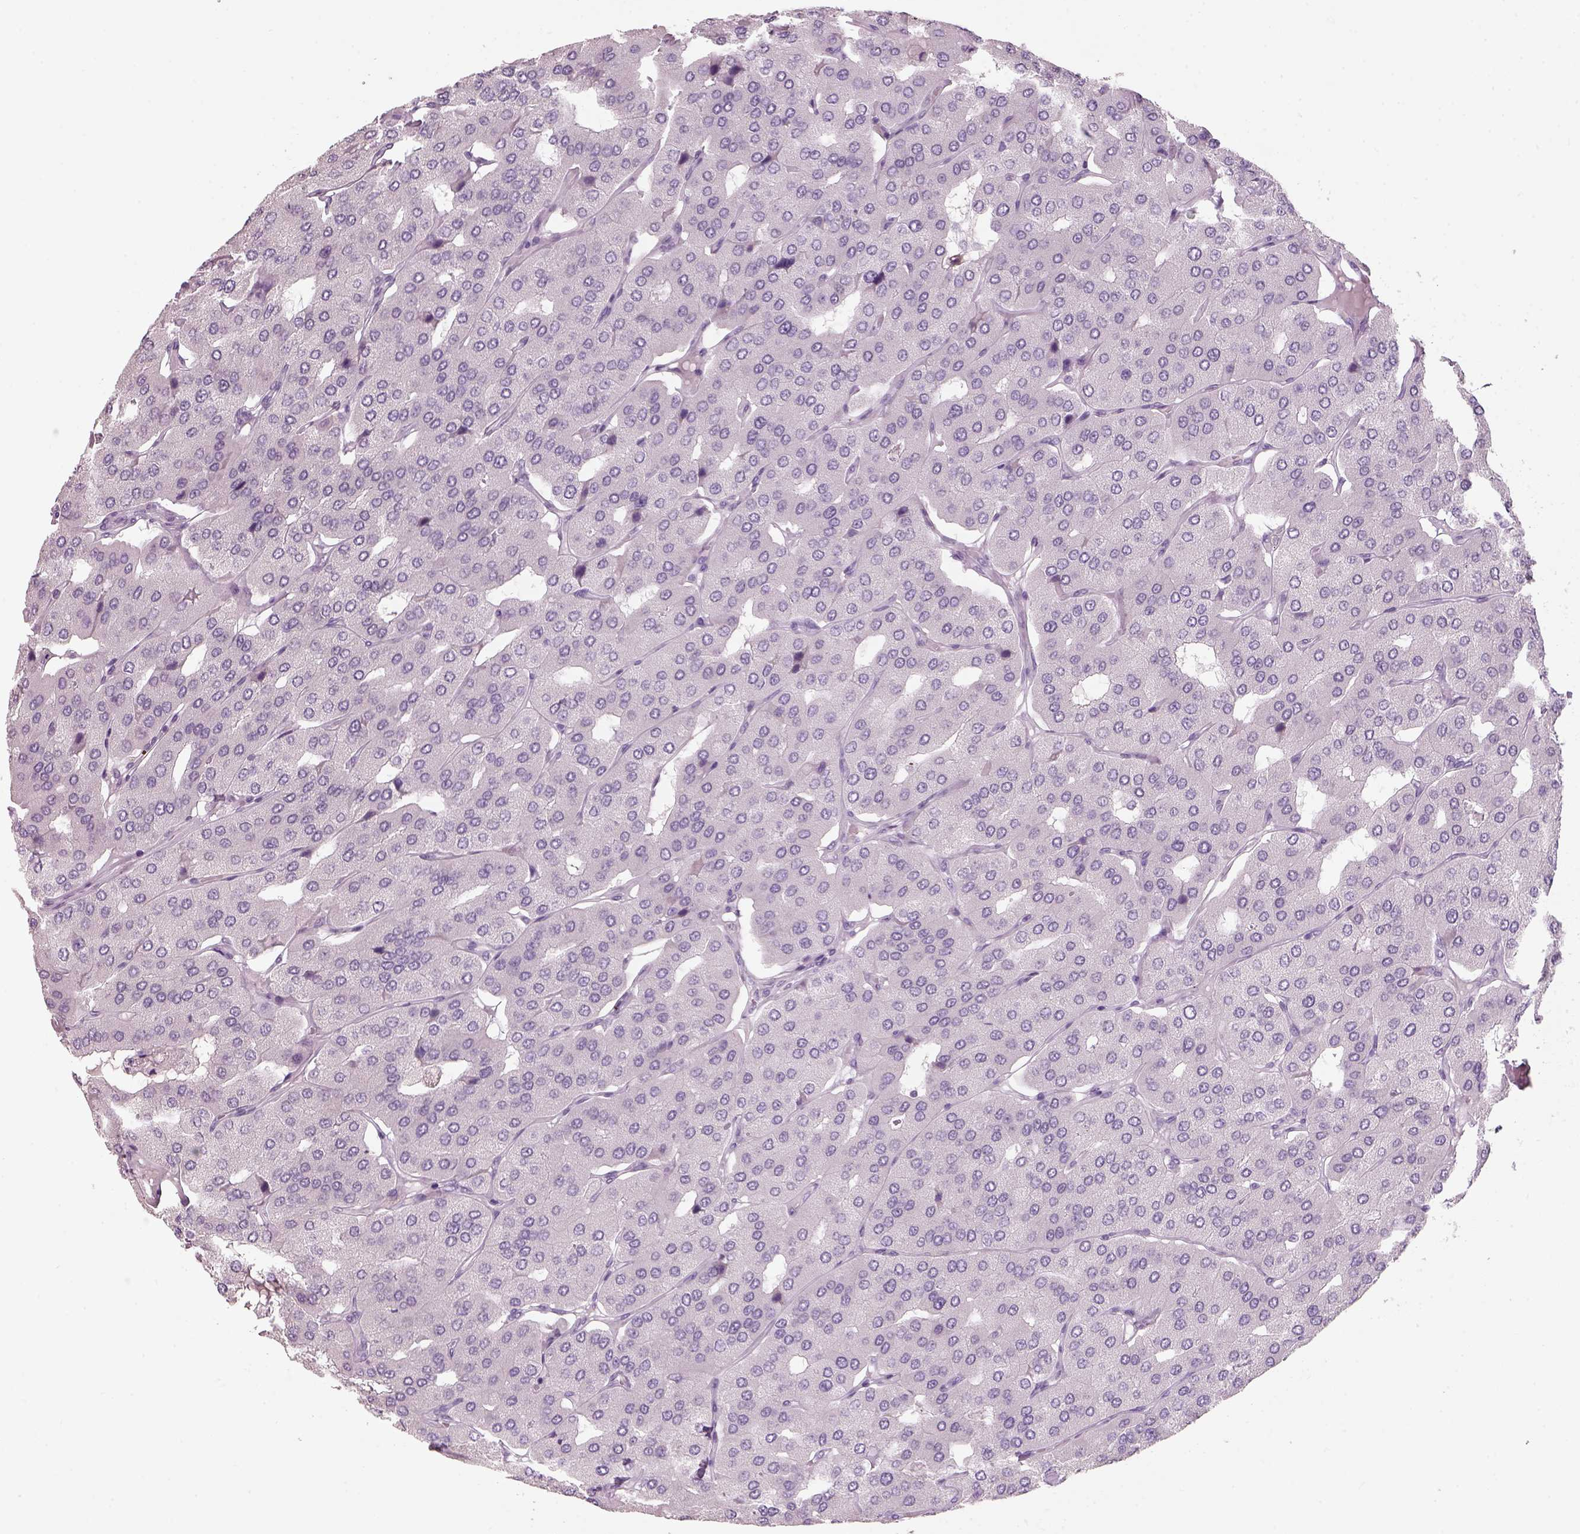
{"staining": {"intensity": "negative", "quantity": "none", "location": "none"}, "tissue": "parathyroid gland", "cell_type": "Glandular cells", "image_type": "normal", "snomed": [{"axis": "morphology", "description": "Normal tissue, NOS"}, {"axis": "morphology", "description": "Adenoma, NOS"}, {"axis": "topography", "description": "Parathyroid gland"}], "caption": "High power microscopy micrograph of an IHC micrograph of unremarkable parathyroid gland, revealing no significant staining in glandular cells.", "gene": "SLC6A2", "patient": {"sex": "female", "age": 86}}